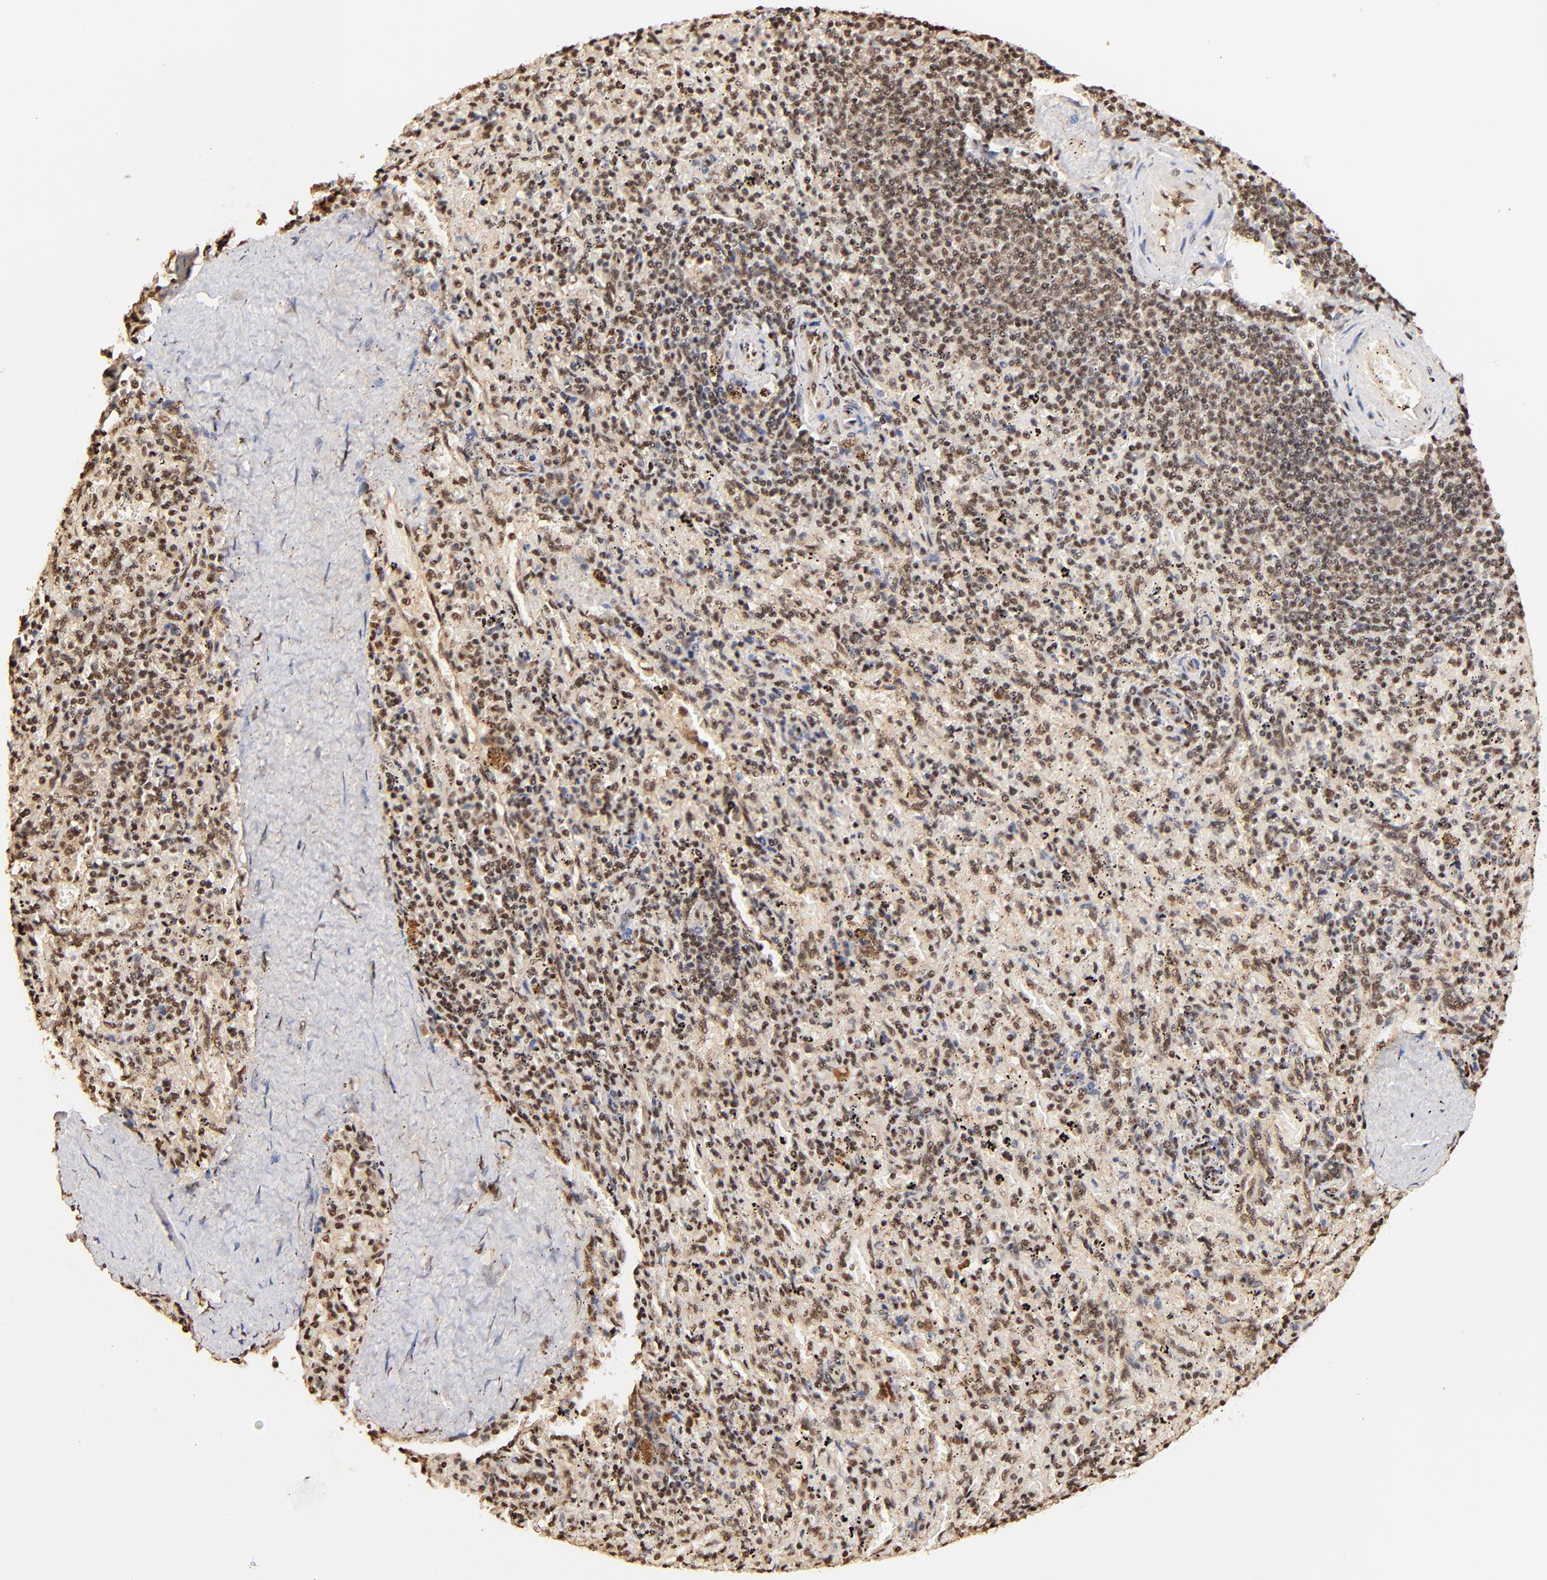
{"staining": {"intensity": "moderate", "quantity": ">75%", "location": "cytoplasmic/membranous,nuclear"}, "tissue": "spleen", "cell_type": "Cells in red pulp", "image_type": "normal", "snomed": [{"axis": "morphology", "description": "Normal tissue, NOS"}, {"axis": "topography", "description": "Spleen"}], "caption": "Immunohistochemical staining of normal spleen demonstrates moderate cytoplasmic/membranous,nuclear protein expression in about >75% of cells in red pulp. The protein is shown in brown color, while the nuclei are stained blue.", "gene": "MED12", "patient": {"sex": "female", "age": 43}}